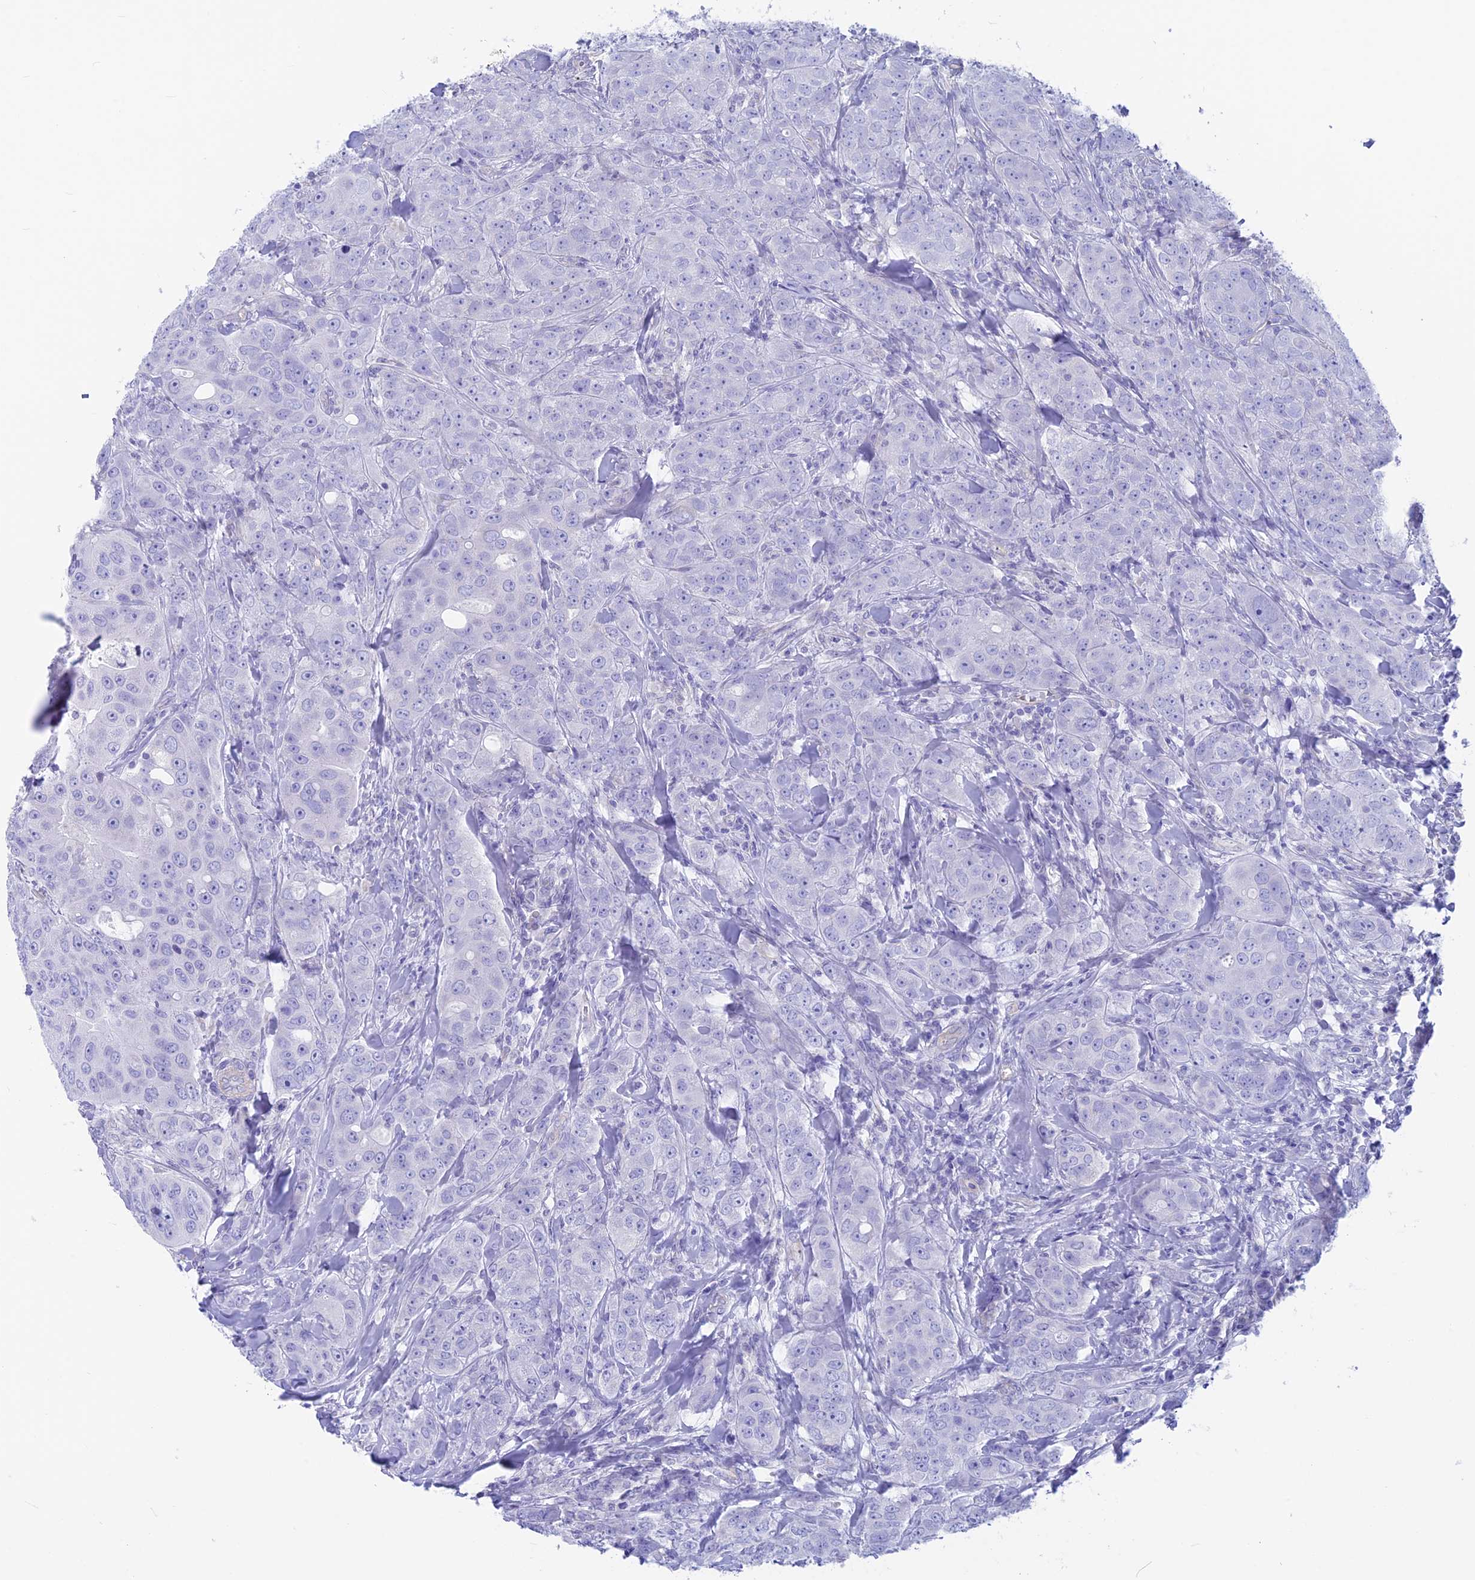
{"staining": {"intensity": "negative", "quantity": "none", "location": "none"}, "tissue": "breast cancer", "cell_type": "Tumor cells", "image_type": "cancer", "snomed": [{"axis": "morphology", "description": "Duct carcinoma"}, {"axis": "topography", "description": "Breast"}], "caption": "Tumor cells are negative for protein expression in human intraductal carcinoma (breast).", "gene": "GNGT2", "patient": {"sex": "female", "age": 43}}